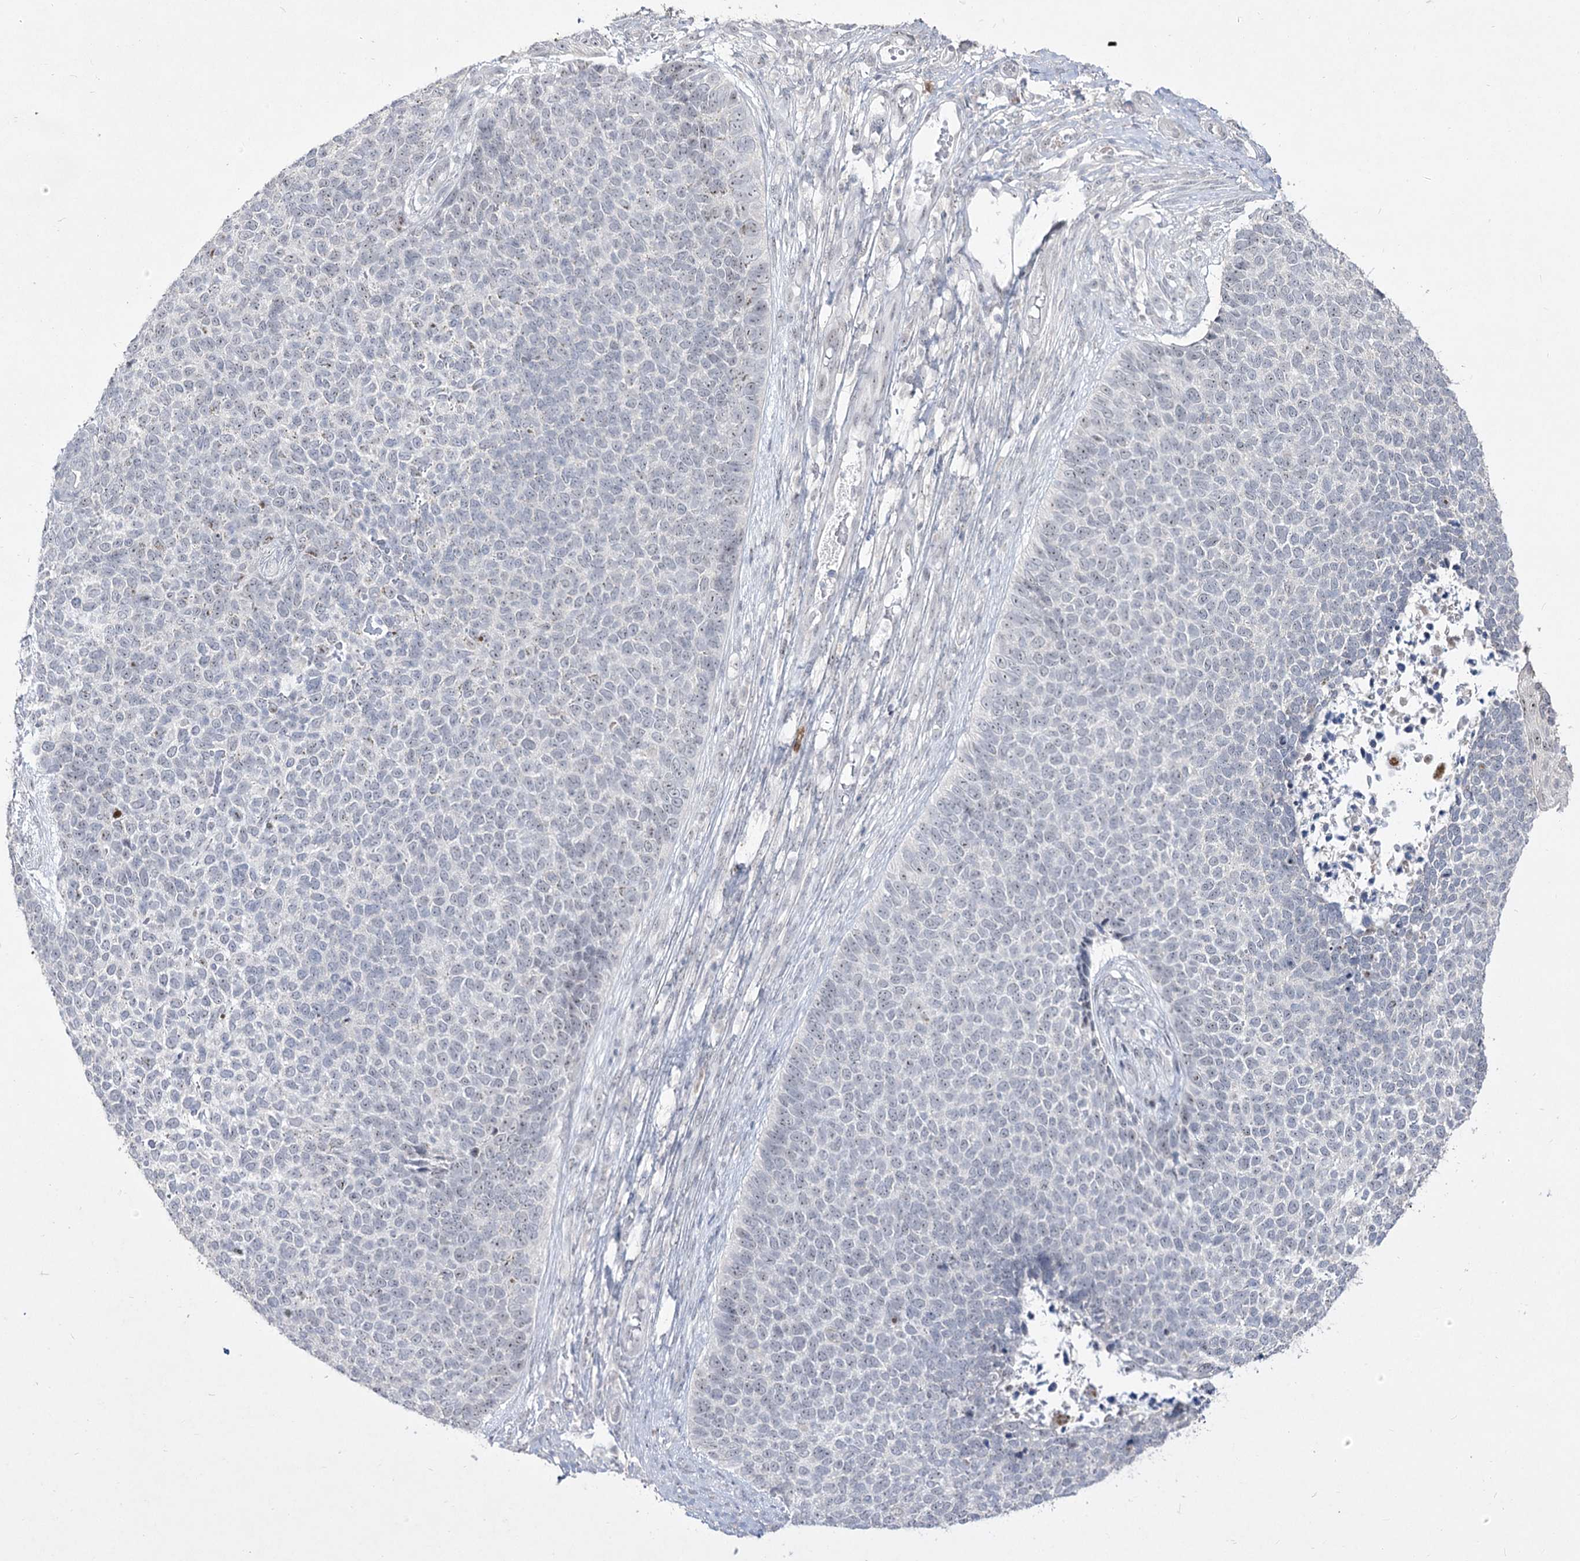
{"staining": {"intensity": "negative", "quantity": "none", "location": "none"}, "tissue": "skin cancer", "cell_type": "Tumor cells", "image_type": "cancer", "snomed": [{"axis": "morphology", "description": "Basal cell carcinoma"}, {"axis": "topography", "description": "Skin"}], "caption": "Basal cell carcinoma (skin) stained for a protein using IHC shows no expression tumor cells.", "gene": "DDX50", "patient": {"sex": "female", "age": 84}}